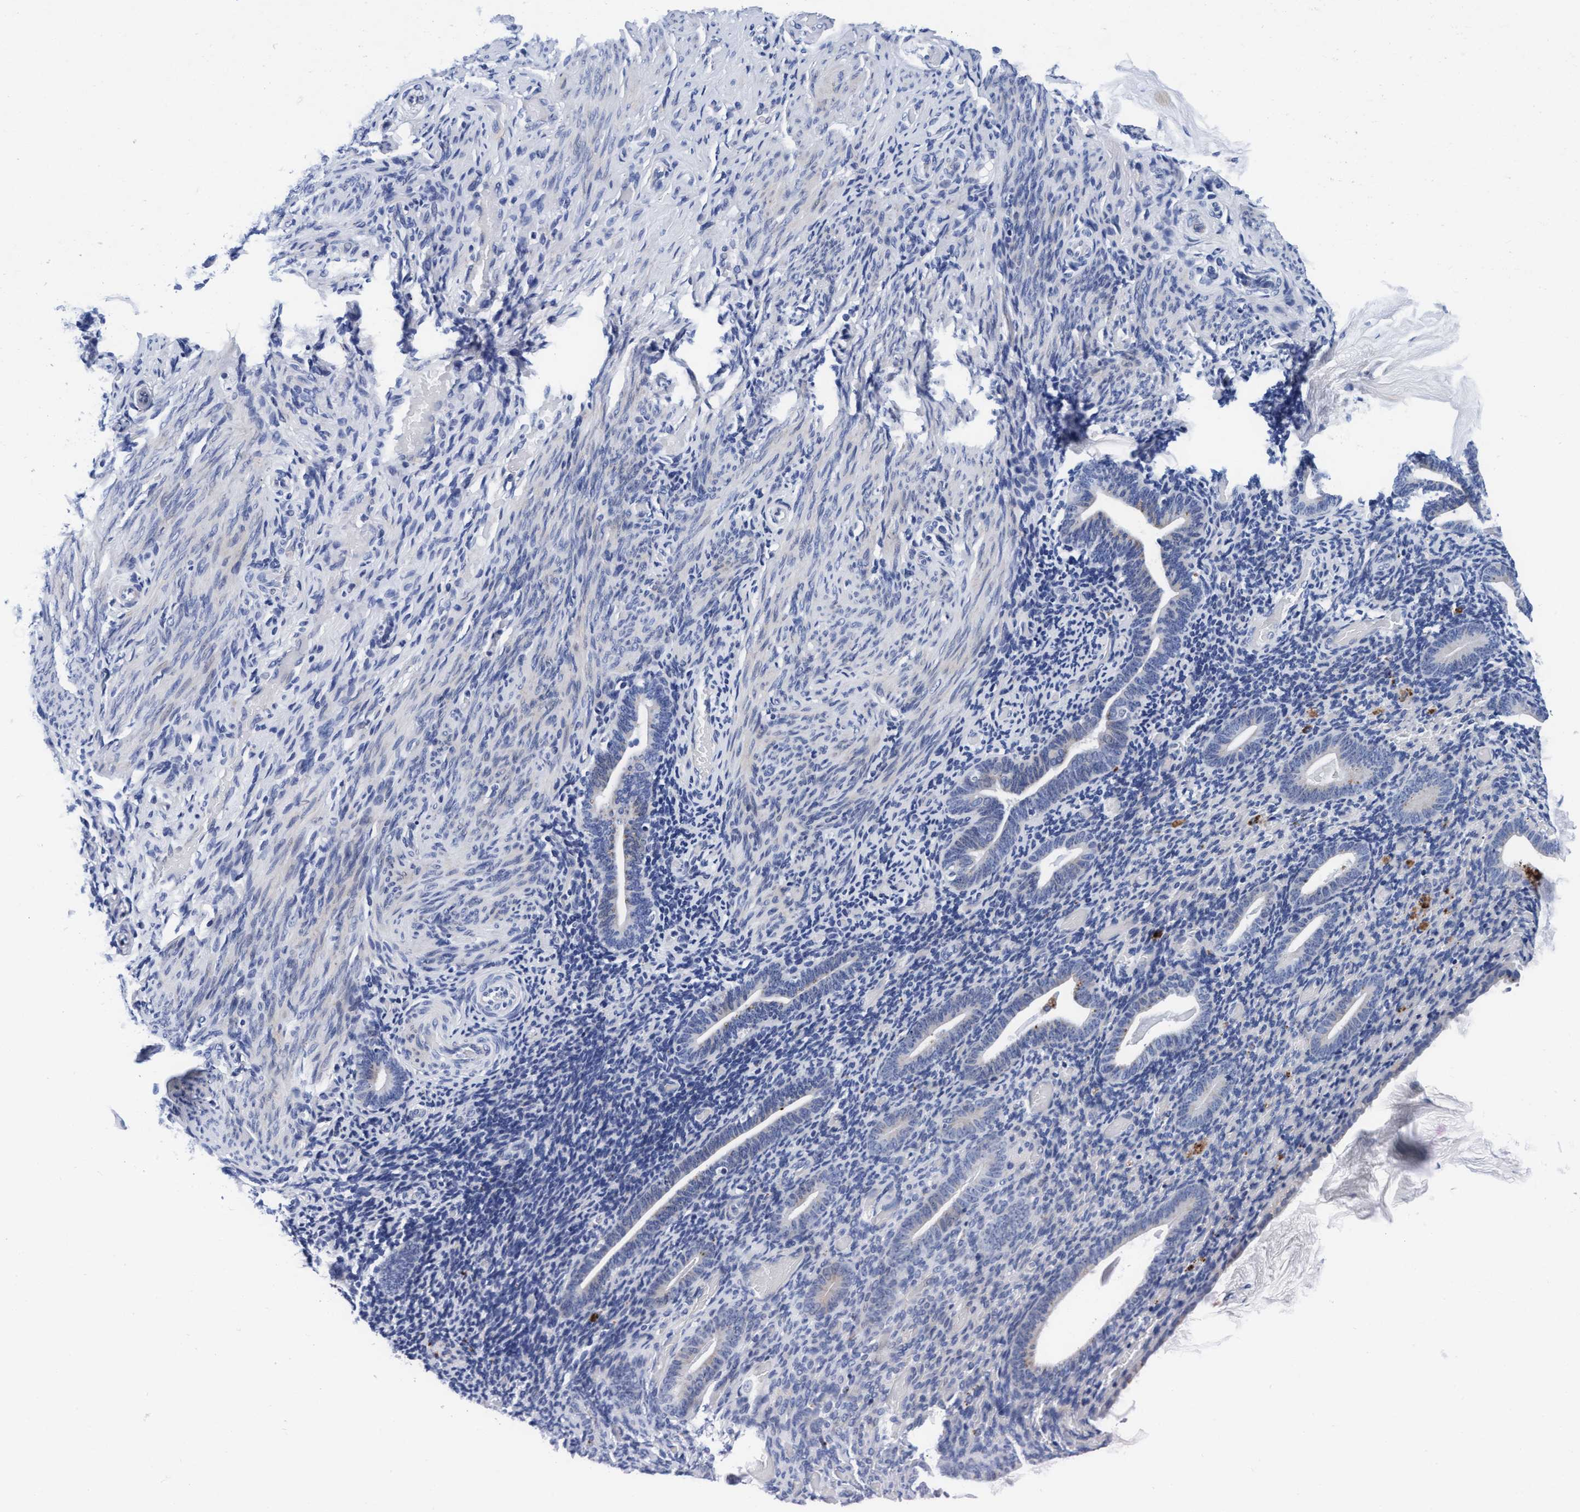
{"staining": {"intensity": "negative", "quantity": "none", "location": "none"}, "tissue": "endometrium", "cell_type": "Cells in endometrial stroma", "image_type": "normal", "snomed": [{"axis": "morphology", "description": "Normal tissue, NOS"}, {"axis": "topography", "description": "Endometrium"}], "caption": "An immunohistochemistry histopathology image of unremarkable endometrium is shown. There is no staining in cells in endometrial stroma of endometrium.", "gene": "ARSG", "patient": {"sex": "female", "age": 51}}